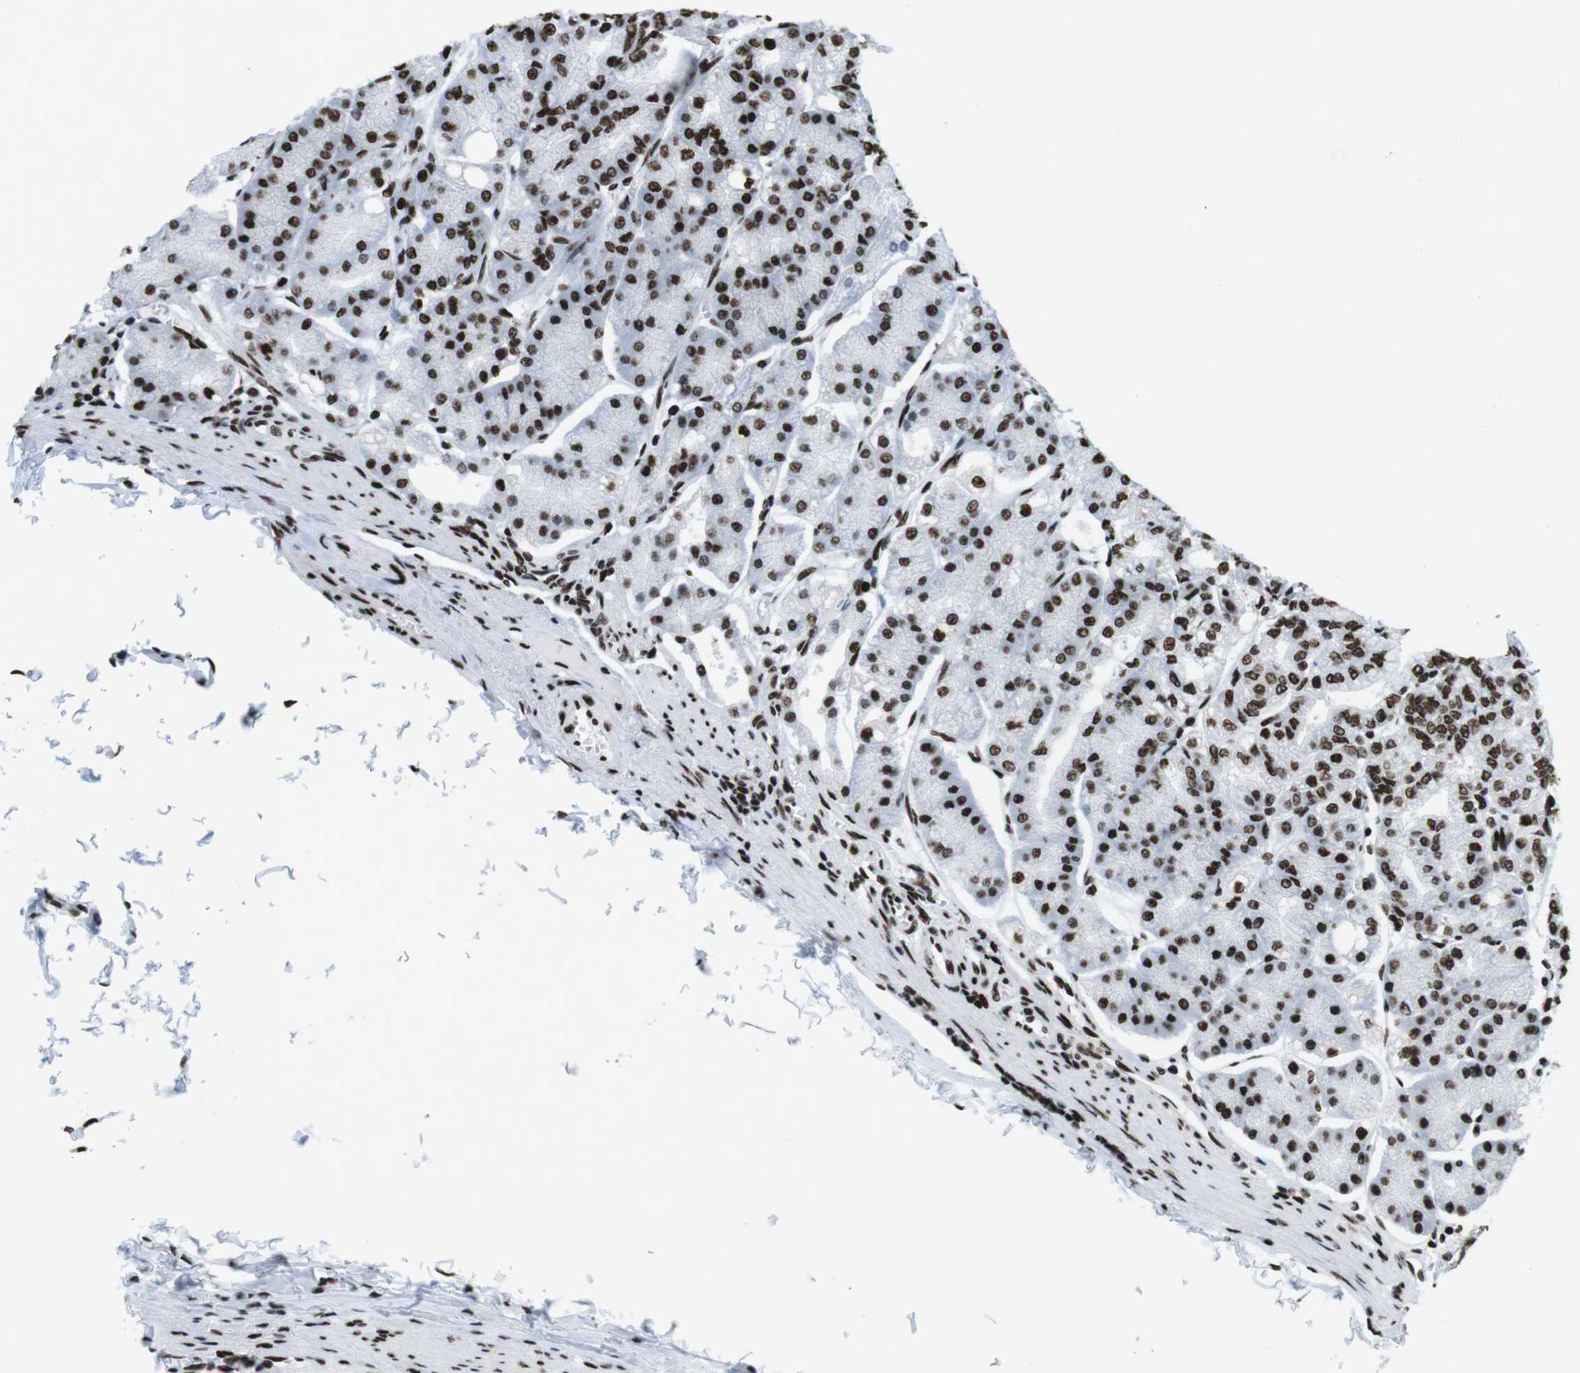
{"staining": {"intensity": "strong", "quantity": ">75%", "location": "nuclear"}, "tissue": "stomach", "cell_type": "Glandular cells", "image_type": "normal", "snomed": [{"axis": "morphology", "description": "Normal tissue, NOS"}, {"axis": "topography", "description": "Stomach, lower"}], "caption": "Immunohistochemical staining of benign stomach exhibits strong nuclear protein staining in about >75% of glandular cells.", "gene": "CITED2", "patient": {"sex": "male", "age": 71}}